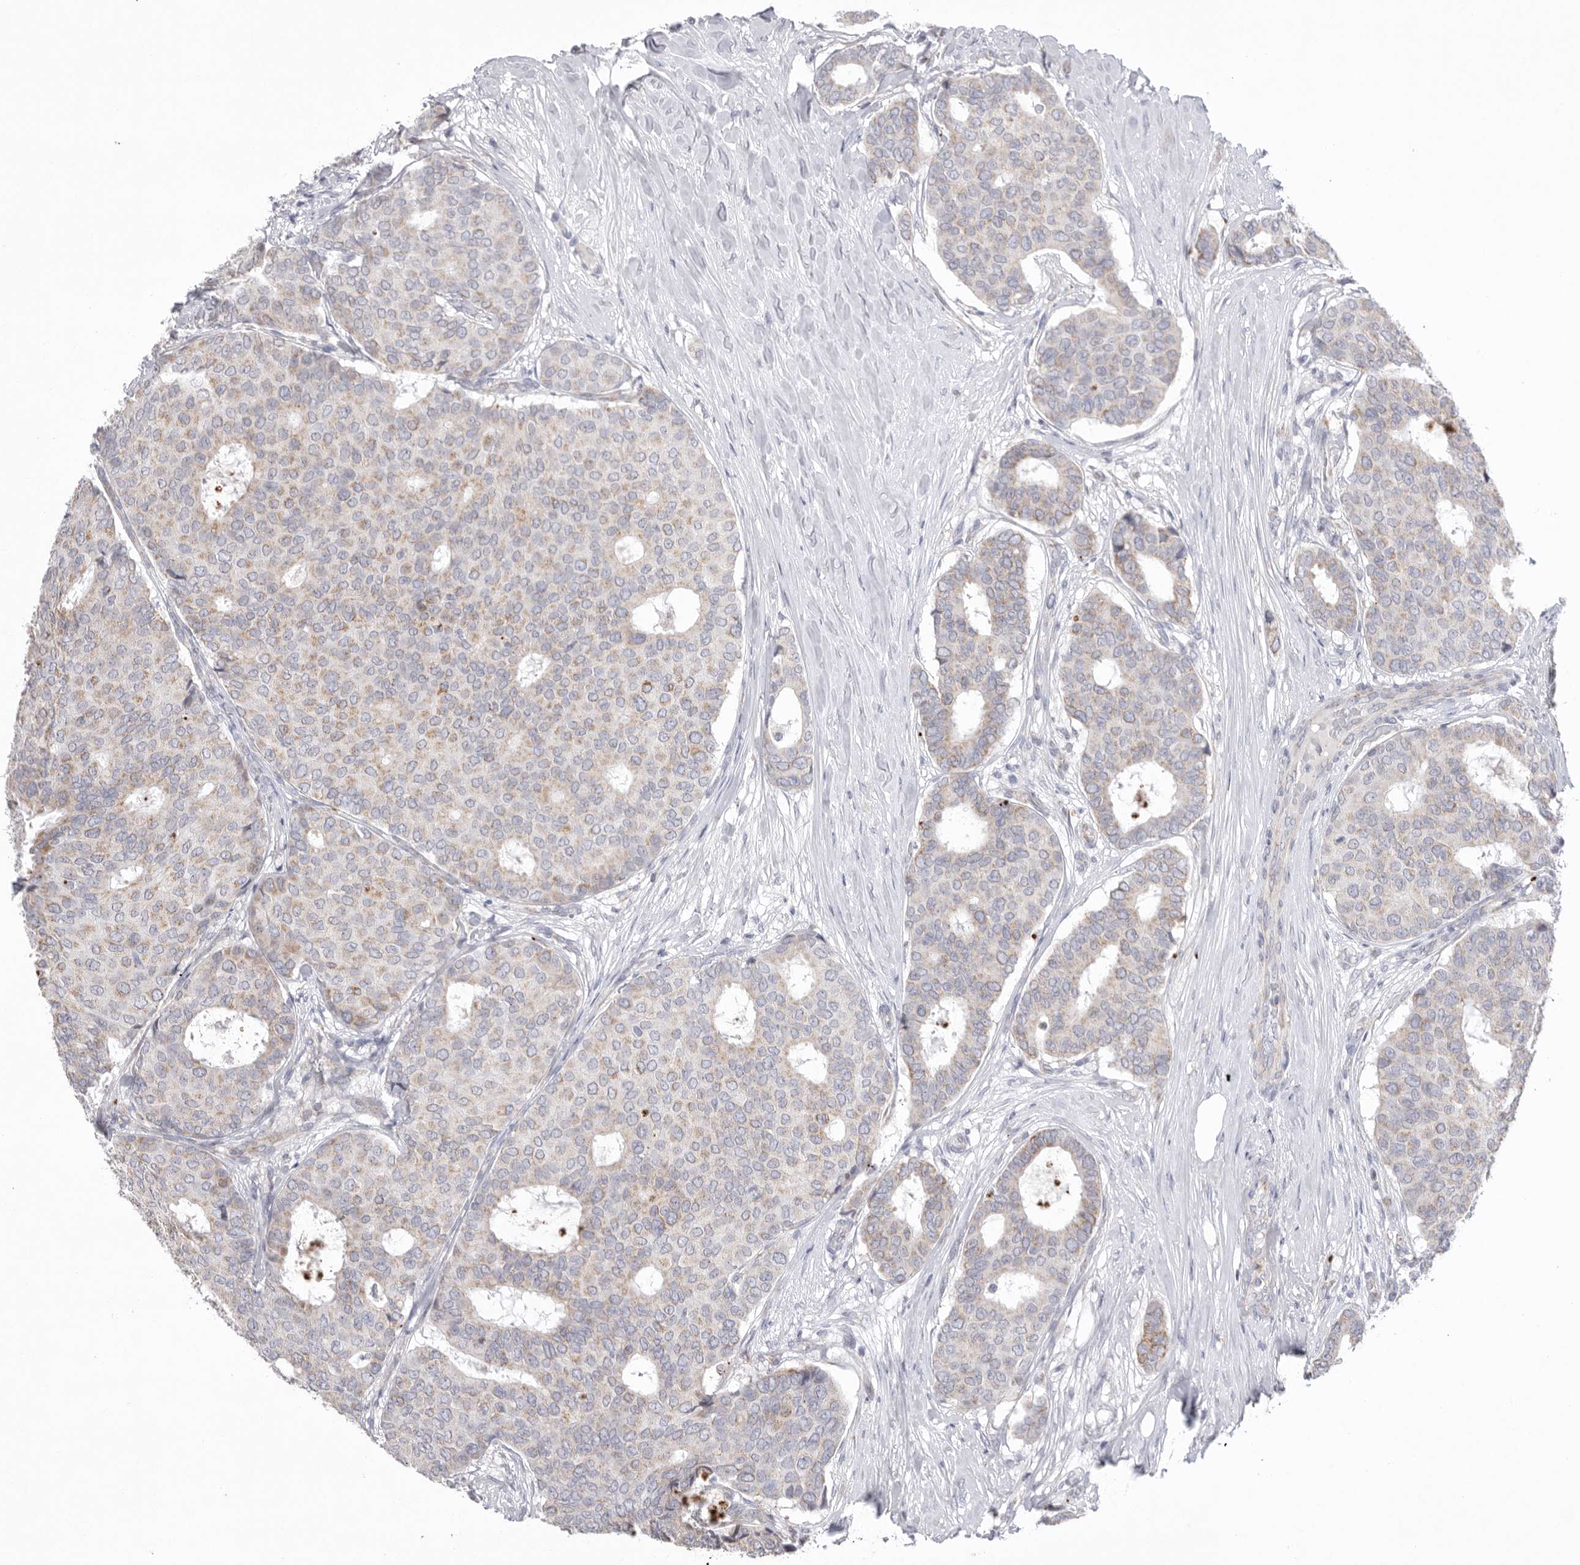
{"staining": {"intensity": "weak", "quantity": "<25%", "location": "cytoplasmic/membranous"}, "tissue": "breast cancer", "cell_type": "Tumor cells", "image_type": "cancer", "snomed": [{"axis": "morphology", "description": "Duct carcinoma"}, {"axis": "topography", "description": "Breast"}], "caption": "DAB (3,3'-diaminobenzidine) immunohistochemical staining of human breast cancer (infiltrating ductal carcinoma) exhibits no significant expression in tumor cells.", "gene": "VDAC3", "patient": {"sex": "female", "age": 75}}